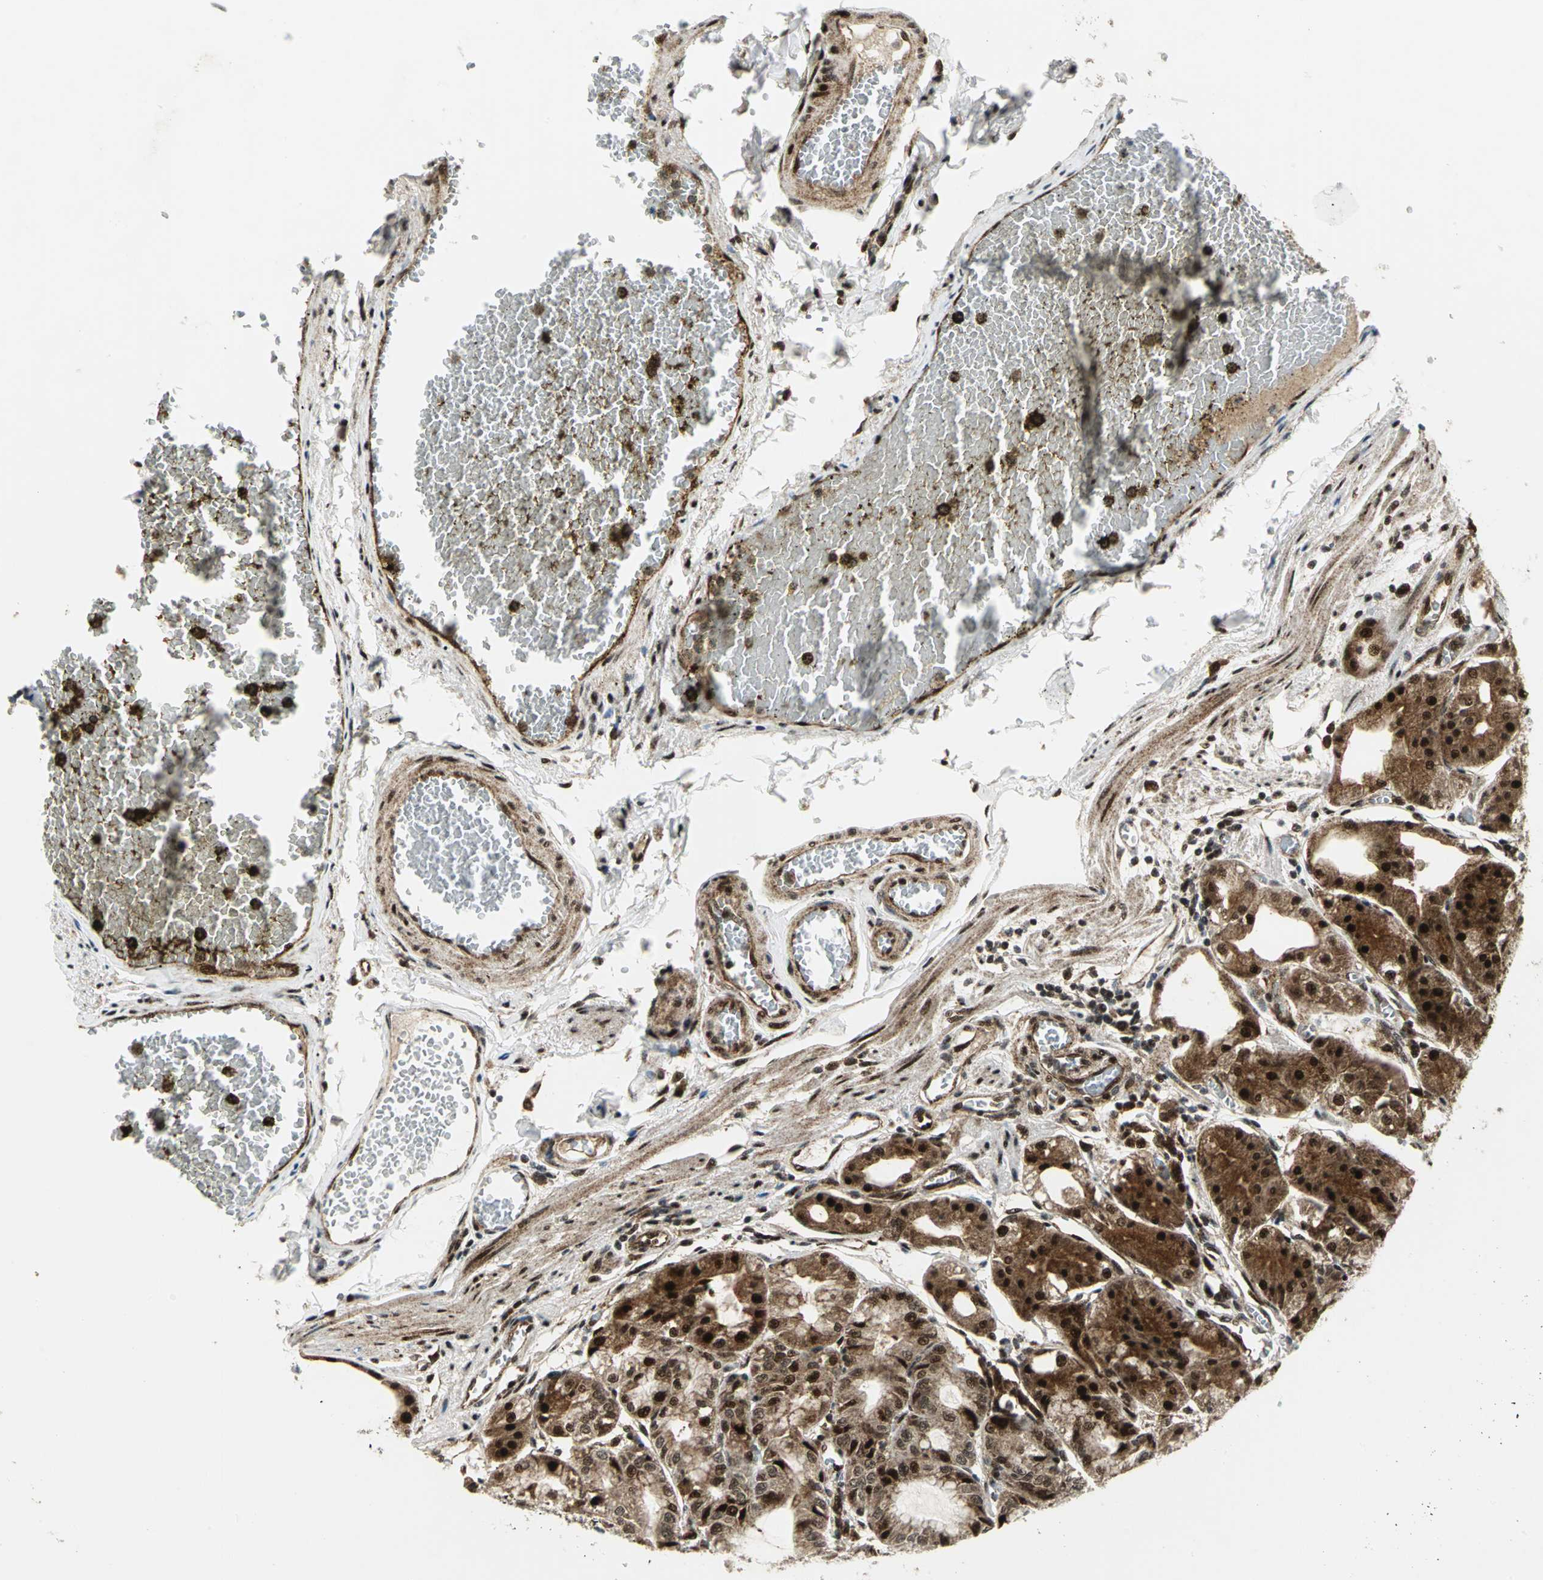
{"staining": {"intensity": "strong", "quantity": ">75%", "location": "cytoplasmic/membranous,nuclear"}, "tissue": "stomach", "cell_type": "Glandular cells", "image_type": "normal", "snomed": [{"axis": "morphology", "description": "Normal tissue, NOS"}, {"axis": "topography", "description": "Stomach, lower"}], "caption": "The immunohistochemical stain highlights strong cytoplasmic/membranous,nuclear staining in glandular cells of unremarkable stomach.", "gene": "COPS5", "patient": {"sex": "male", "age": 71}}